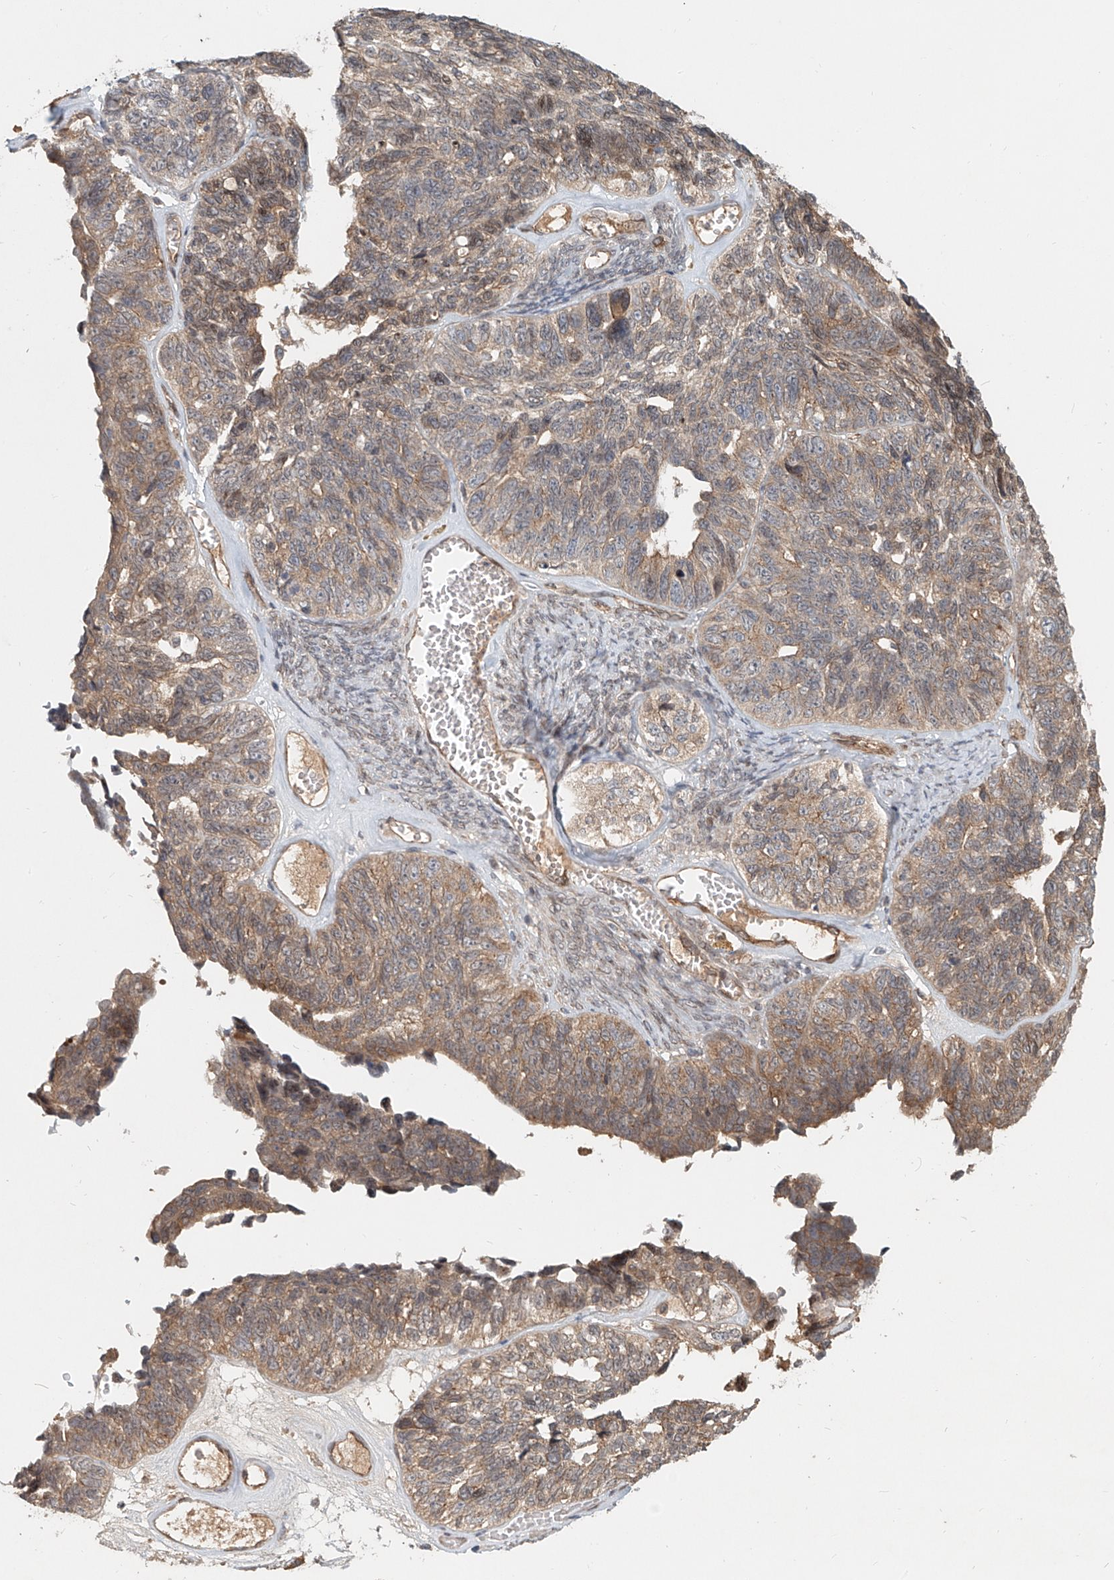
{"staining": {"intensity": "weak", "quantity": "25%-75%", "location": "cytoplasmic/membranous"}, "tissue": "ovarian cancer", "cell_type": "Tumor cells", "image_type": "cancer", "snomed": [{"axis": "morphology", "description": "Cystadenocarcinoma, serous, NOS"}, {"axis": "topography", "description": "Ovary"}], "caption": "Human ovarian cancer (serous cystadenocarcinoma) stained with a protein marker exhibits weak staining in tumor cells.", "gene": "SASH1", "patient": {"sex": "female", "age": 79}}